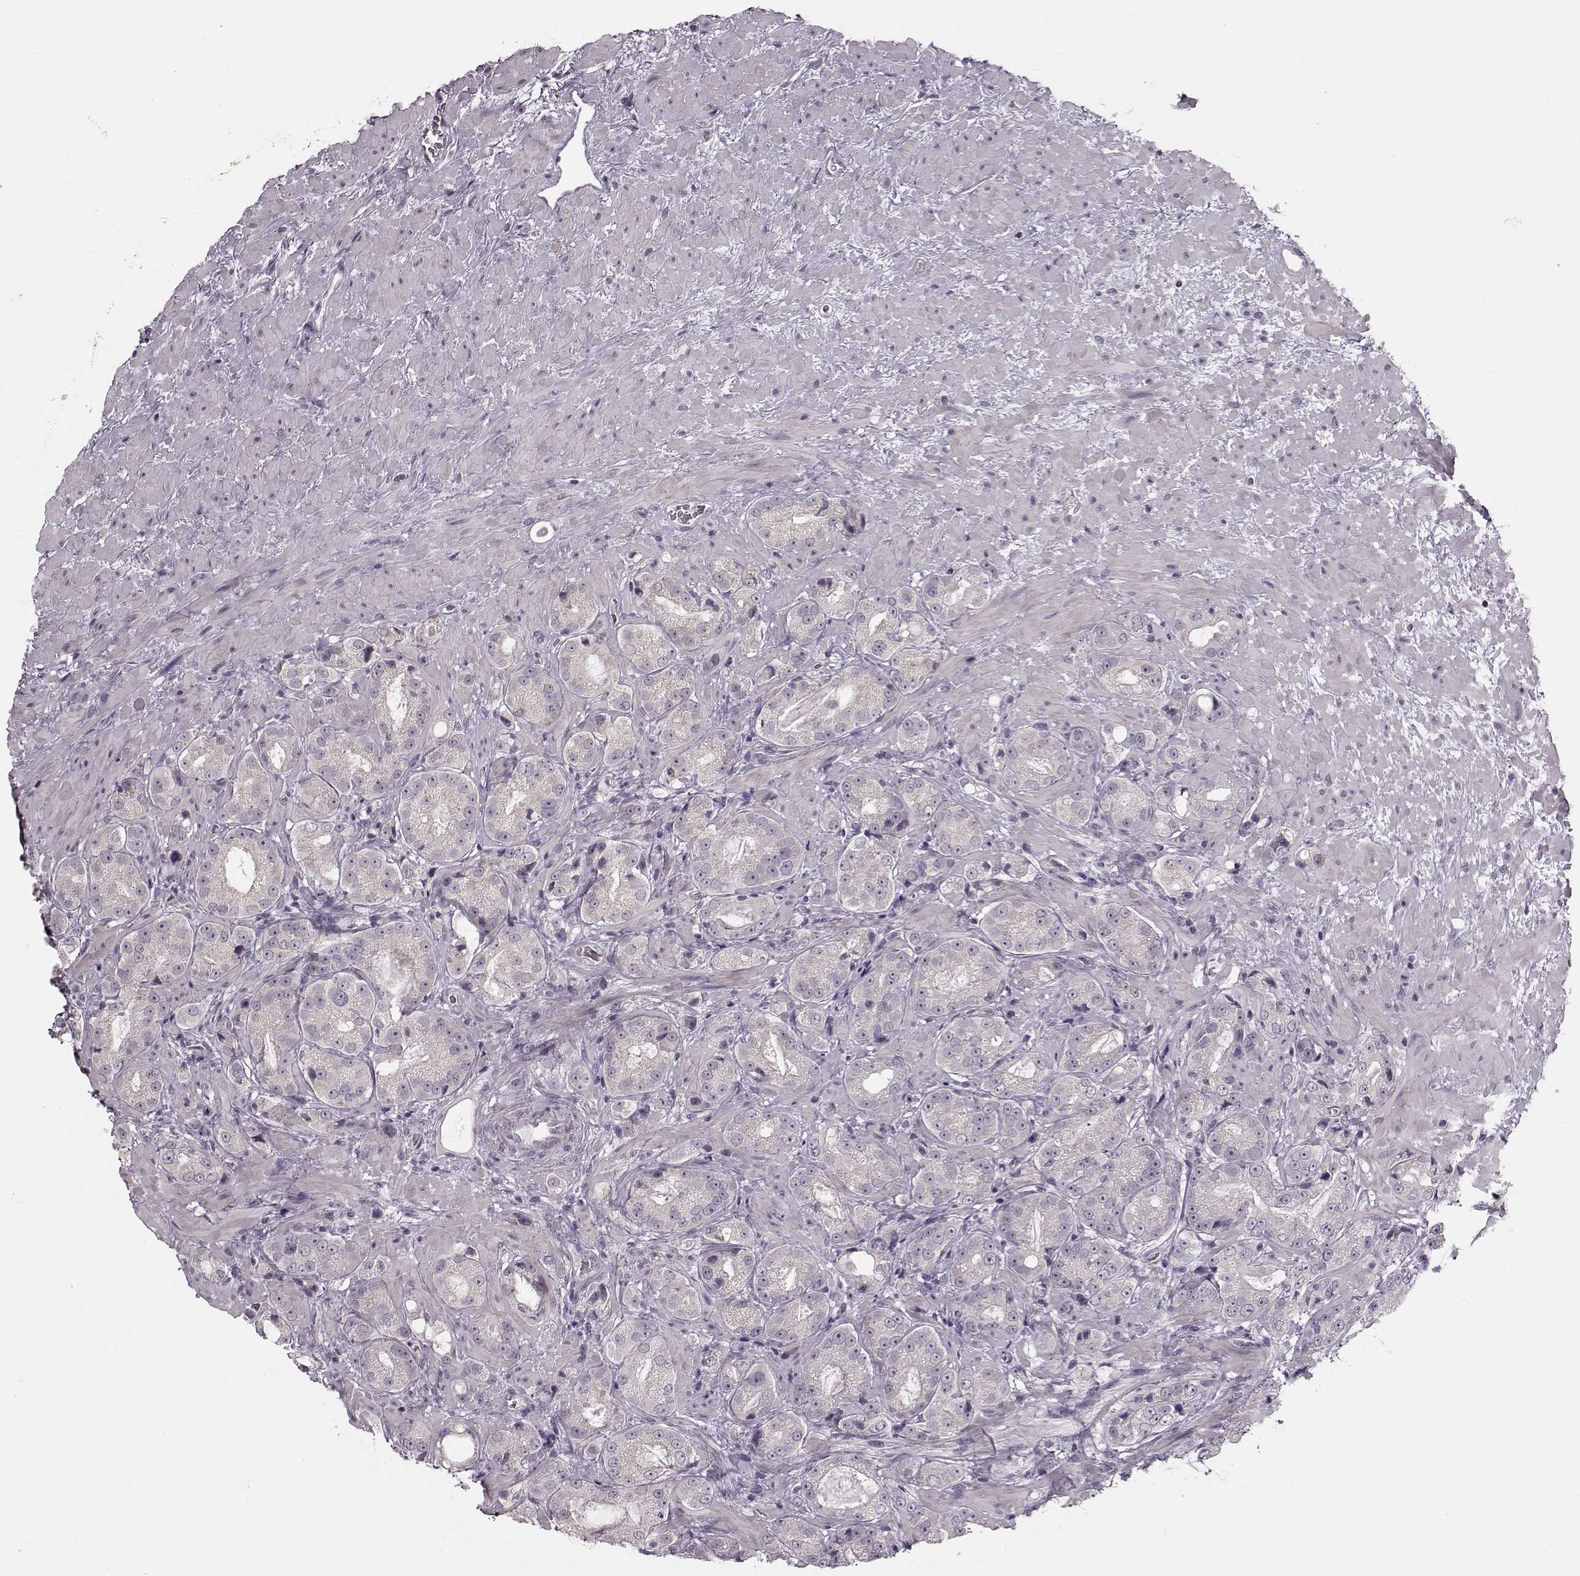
{"staining": {"intensity": "negative", "quantity": "none", "location": "none"}, "tissue": "prostate cancer", "cell_type": "Tumor cells", "image_type": "cancer", "snomed": [{"axis": "morphology", "description": "Normal tissue, NOS"}, {"axis": "morphology", "description": "Adenocarcinoma, High grade"}, {"axis": "topography", "description": "Prostate"}], "caption": "Tumor cells show no significant expression in prostate cancer (adenocarcinoma (high-grade)).", "gene": "MAP6D1", "patient": {"sex": "male", "age": 83}}